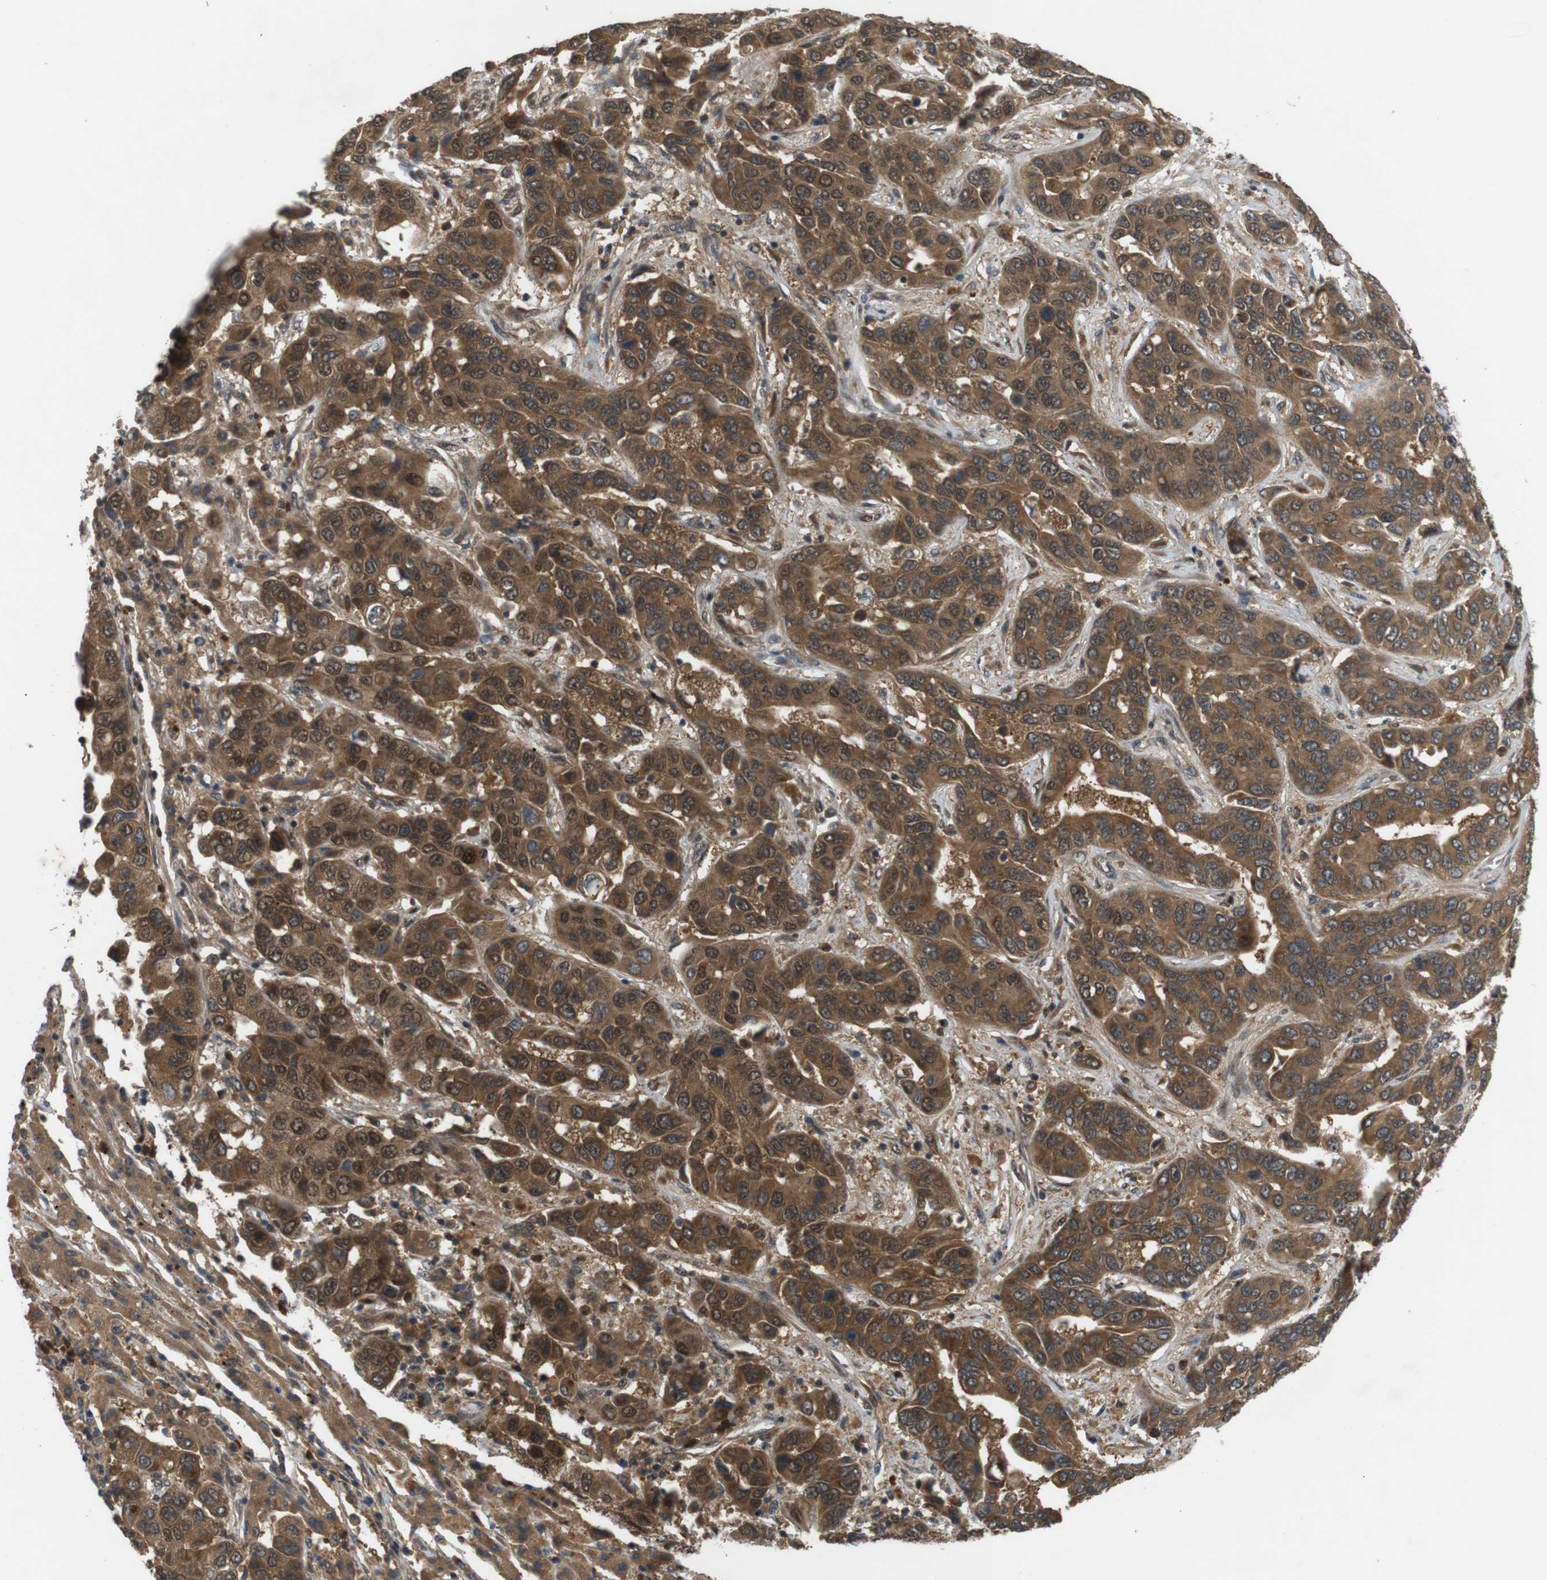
{"staining": {"intensity": "strong", "quantity": ">75%", "location": "cytoplasmic/membranous,nuclear"}, "tissue": "liver cancer", "cell_type": "Tumor cells", "image_type": "cancer", "snomed": [{"axis": "morphology", "description": "Cholangiocarcinoma"}, {"axis": "topography", "description": "Liver"}], "caption": "Immunohistochemical staining of human liver cancer (cholangiocarcinoma) reveals high levels of strong cytoplasmic/membranous and nuclear positivity in about >75% of tumor cells. The protein is stained brown, and the nuclei are stained in blue (DAB (3,3'-diaminobenzidine) IHC with brightfield microscopy, high magnification).", "gene": "NFKBIE", "patient": {"sex": "female", "age": 52}}